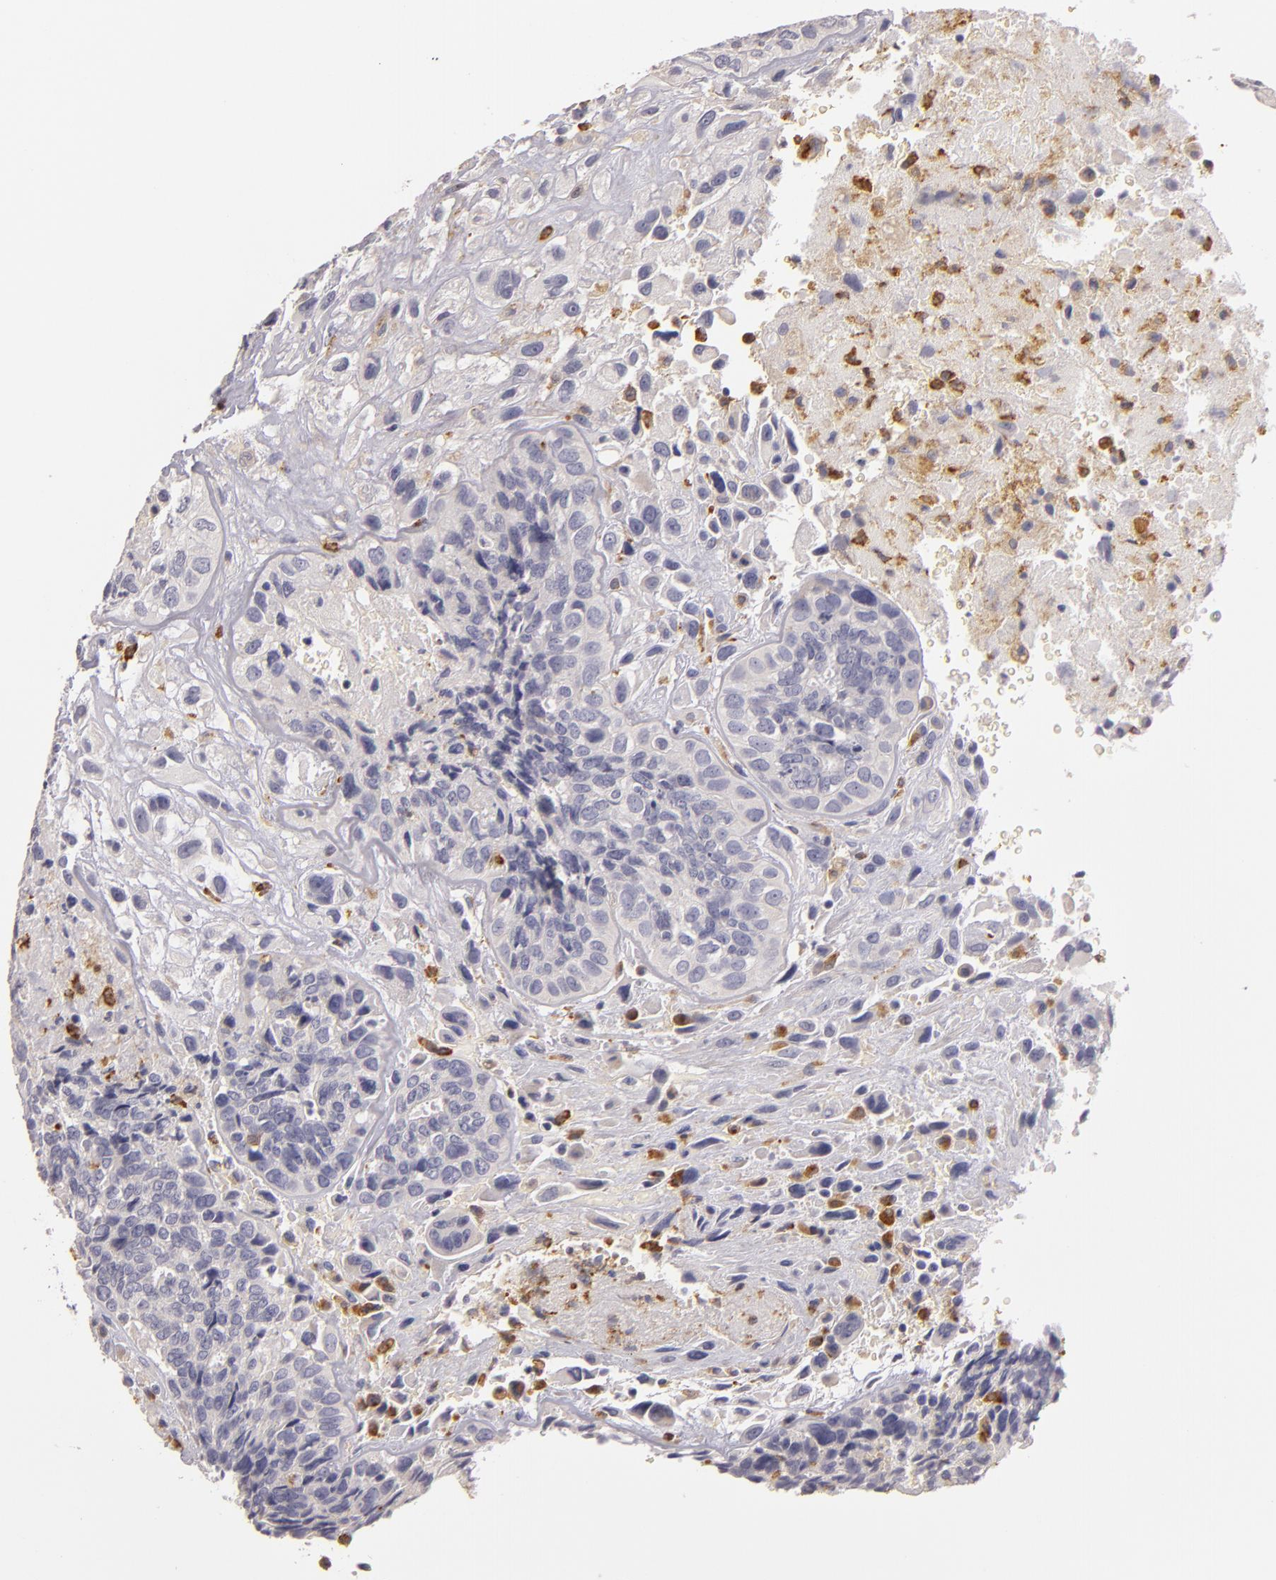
{"staining": {"intensity": "negative", "quantity": "none", "location": "none"}, "tissue": "breast cancer", "cell_type": "Tumor cells", "image_type": "cancer", "snomed": [{"axis": "morphology", "description": "Neoplasm, malignant, NOS"}, {"axis": "topography", "description": "Breast"}], "caption": "There is no significant staining in tumor cells of breast malignant neoplasm. Brightfield microscopy of immunohistochemistry stained with DAB (3,3'-diaminobenzidine) (brown) and hematoxylin (blue), captured at high magnification.", "gene": "TLR8", "patient": {"sex": "female", "age": 50}}